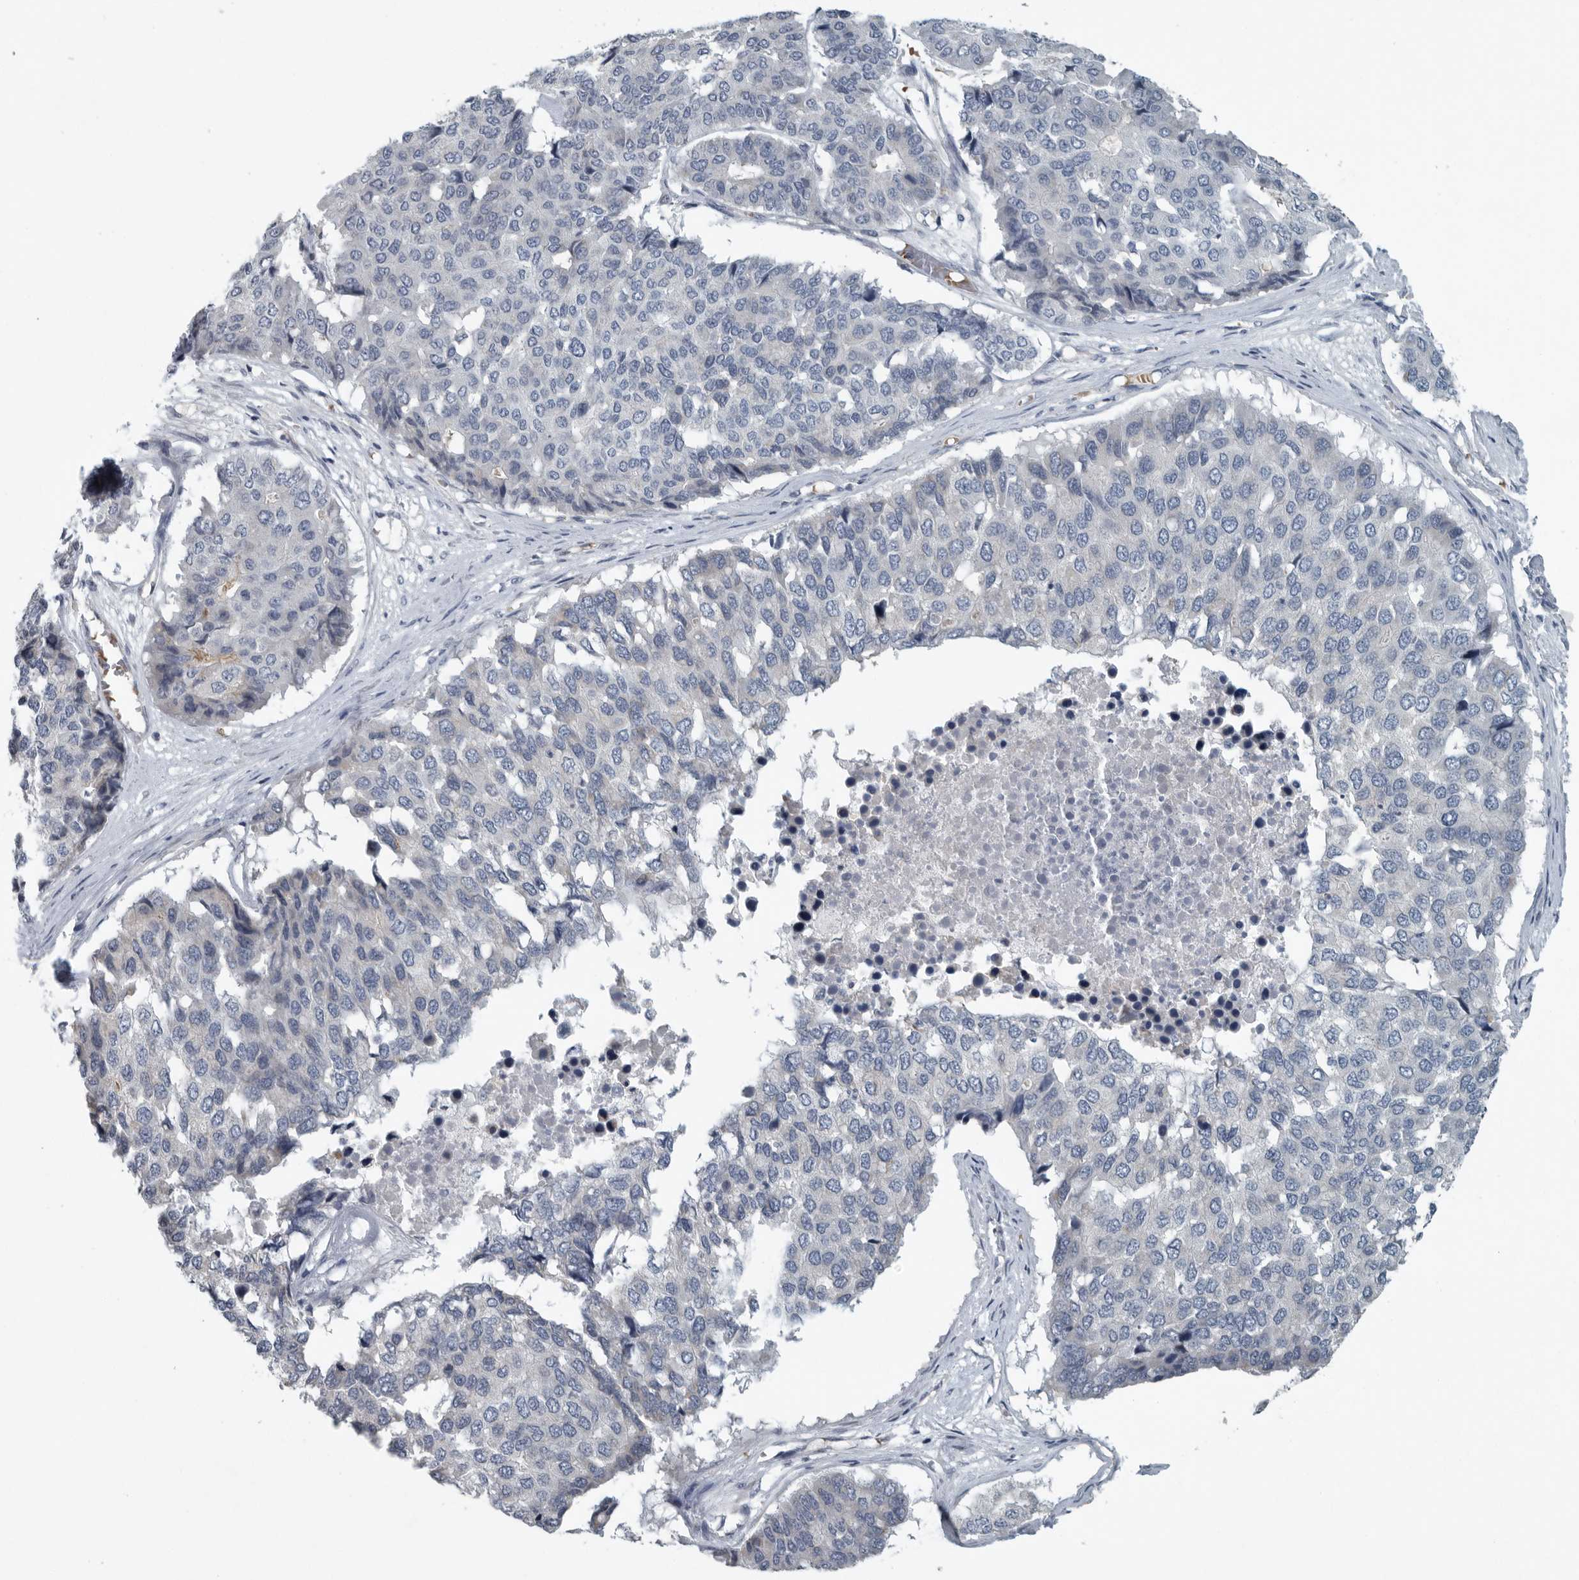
{"staining": {"intensity": "negative", "quantity": "none", "location": "none"}, "tissue": "pancreatic cancer", "cell_type": "Tumor cells", "image_type": "cancer", "snomed": [{"axis": "morphology", "description": "Adenocarcinoma, NOS"}, {"axis": "topography", "description": "Pancreas"}], "caption": "Immunohistochemistry (IHC) micrograph of pancreatic cancer stained for a protein (brown), which displays no positivity in tumor cells.", "gene": "MPP3", "patient": {"sex": "male", "age": 50}}